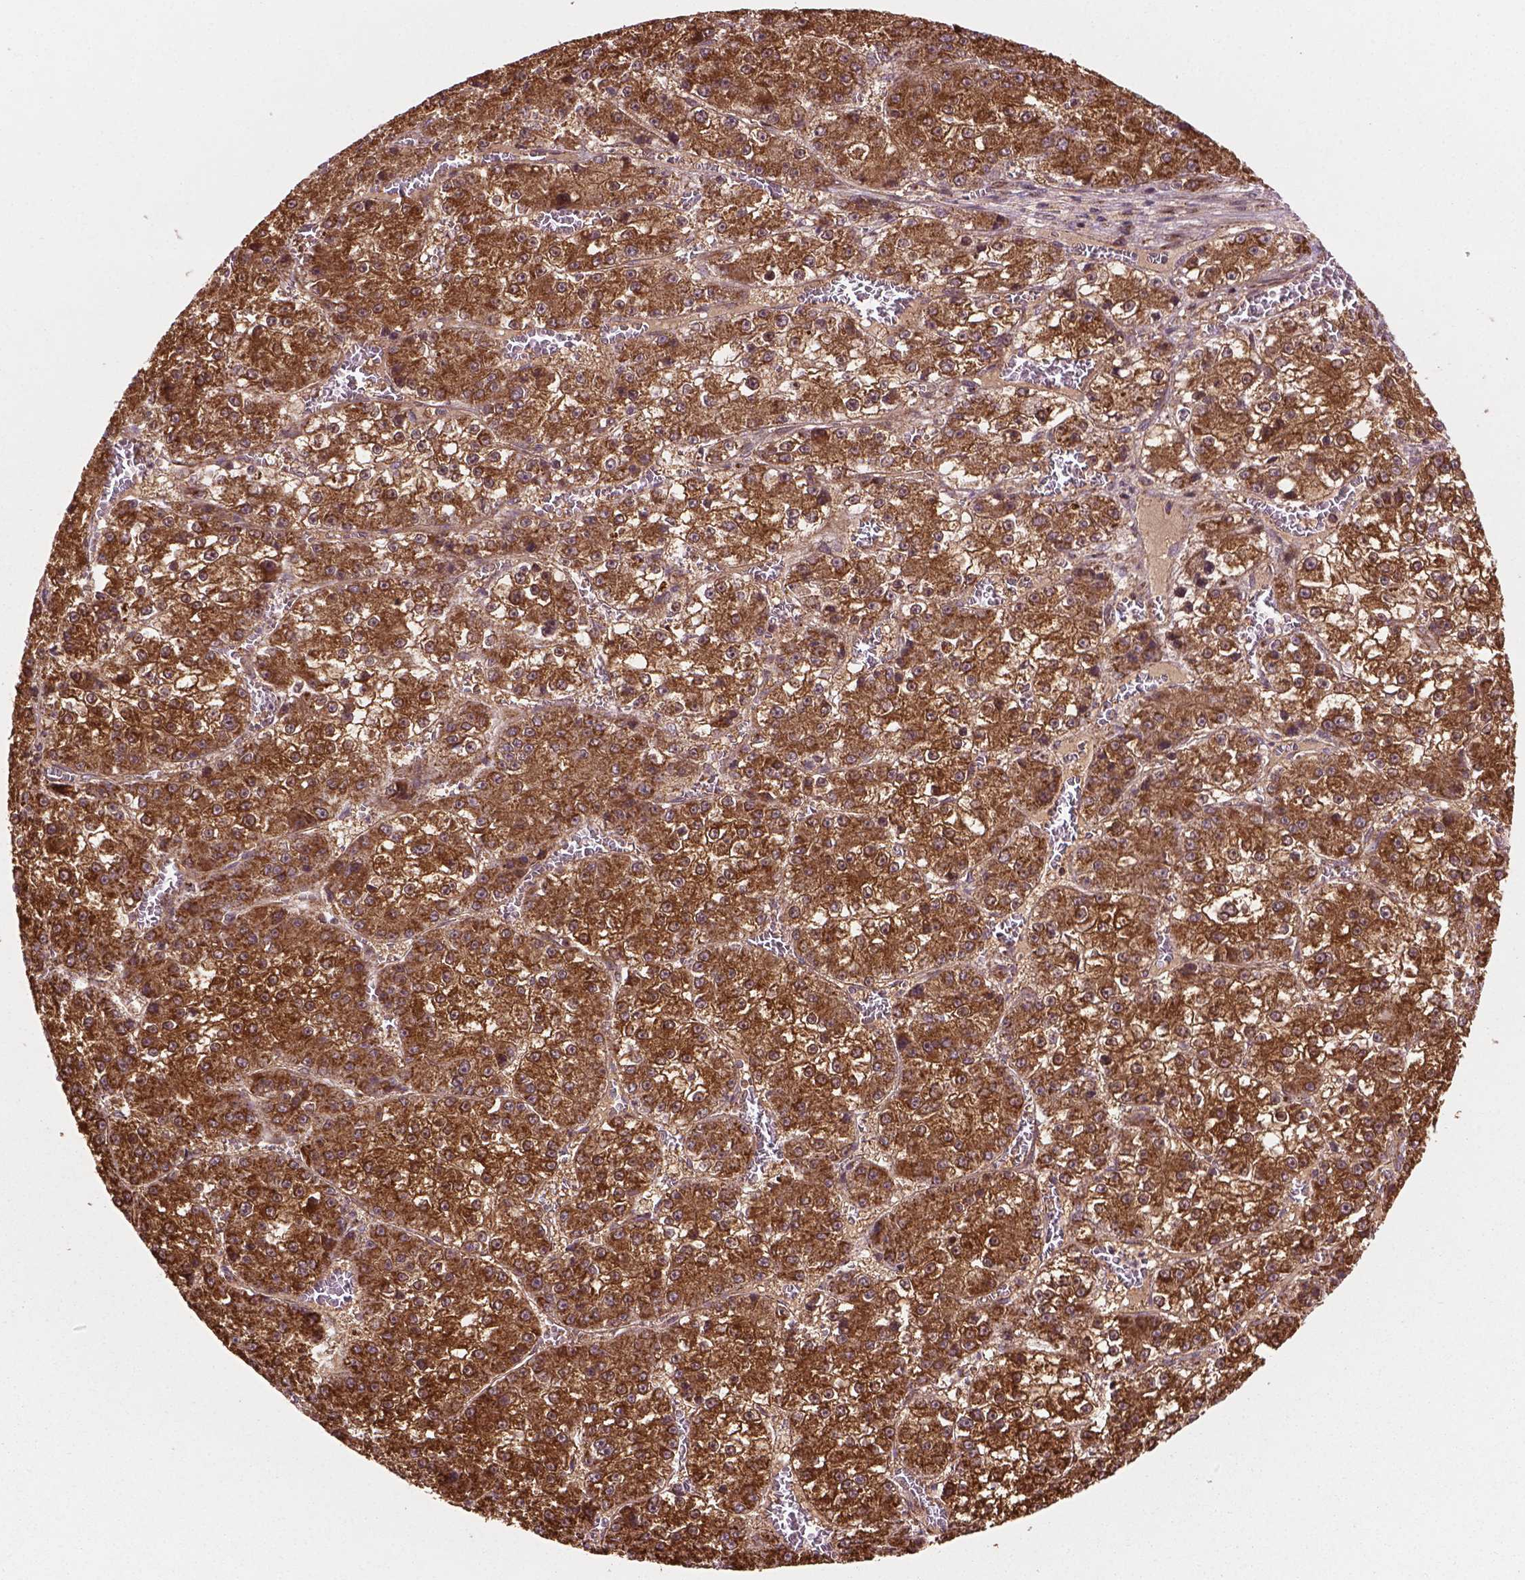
{"staining": {"intensity": "moderate", "quantity": ">75%", "location": "cytoplasmic/membranous"}, "tissue": "liver cancer", "cell_type": "Tumor cells", "image_type": "cancer", "snomed": [{"axis": "morphology", "description": "Carcinoma, Hepatocellular, NOS"}, {"axis": "topography", "description": "Liver"}], "caption": "Liver cancer (hepatocellular carcinoma) stained with a brown dye demonstrates moderate cytoplasmic/membranous positive expression in approximately >75% of tumor cells.", "gene": "HS3ST3A1", "patient": {"sex": "female", "age": 73}}